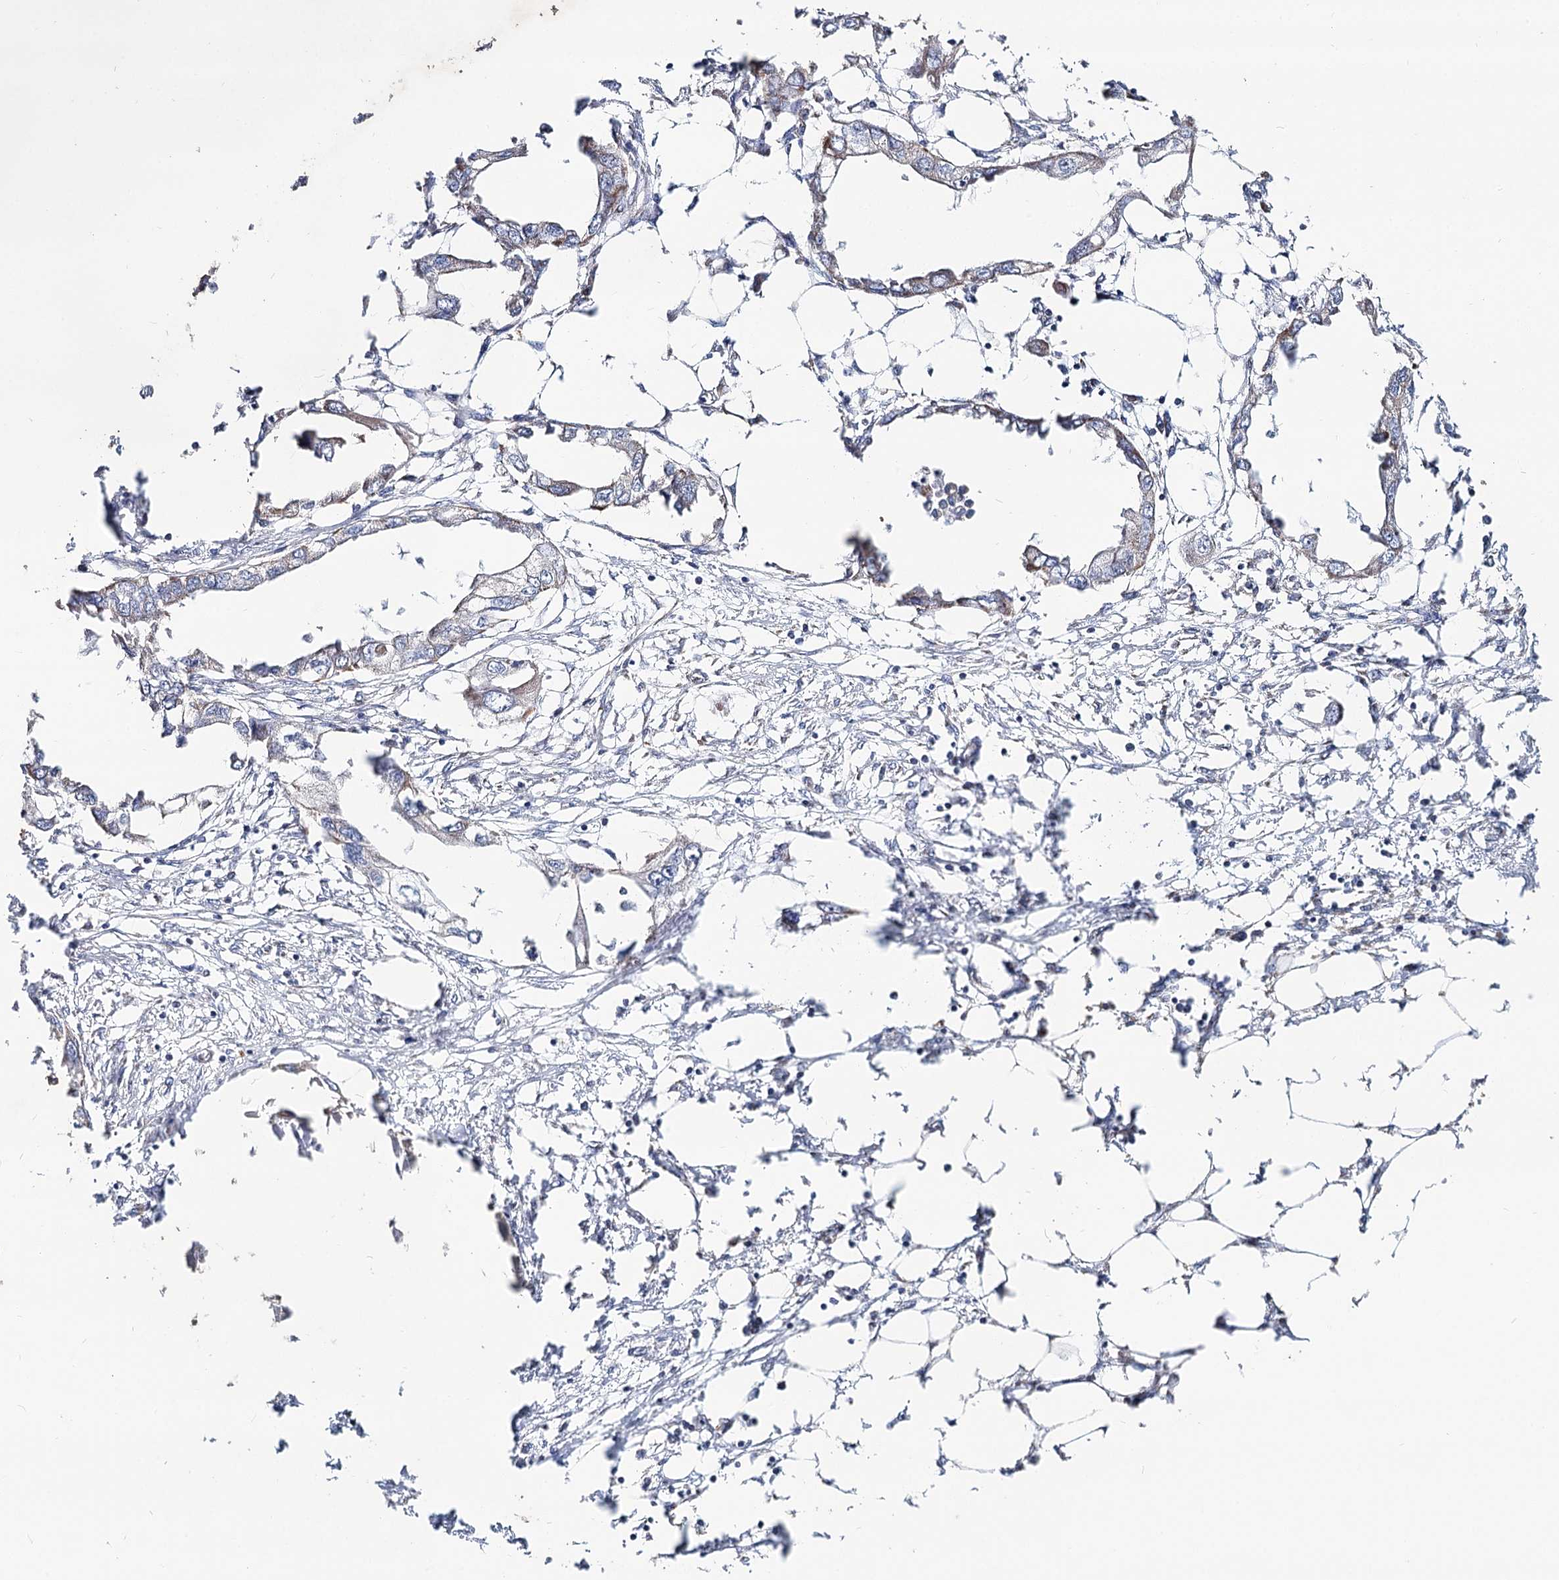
{"staining": {"intensity": "negative", "quantity": "none", "location": "none"}, "tissue": "endometrial cancer", "cell_type": "Tumor cells", "image_type": "cancer", "snomed": [{"axis": "morphology", "description": "Adenocarcinoma, NOS"}, {"axis": "morphology", "description": "Adenocarcinoma, metastatic, NOS"}, {"axis": "topography", "description": "Adipose tissue"}, {"axis": "topography", "description": "Endometrium"}], "caption": "IHC micrograph of neoplastic tissue: human metastatic adenocarcinoma (endometrial) stained with DAB (3,3'-diaminobenzidine) displays no significant protein positivity in tumor cells.", "gene": "MCCC2", "patient": {"sex": "female", "age": 67}}